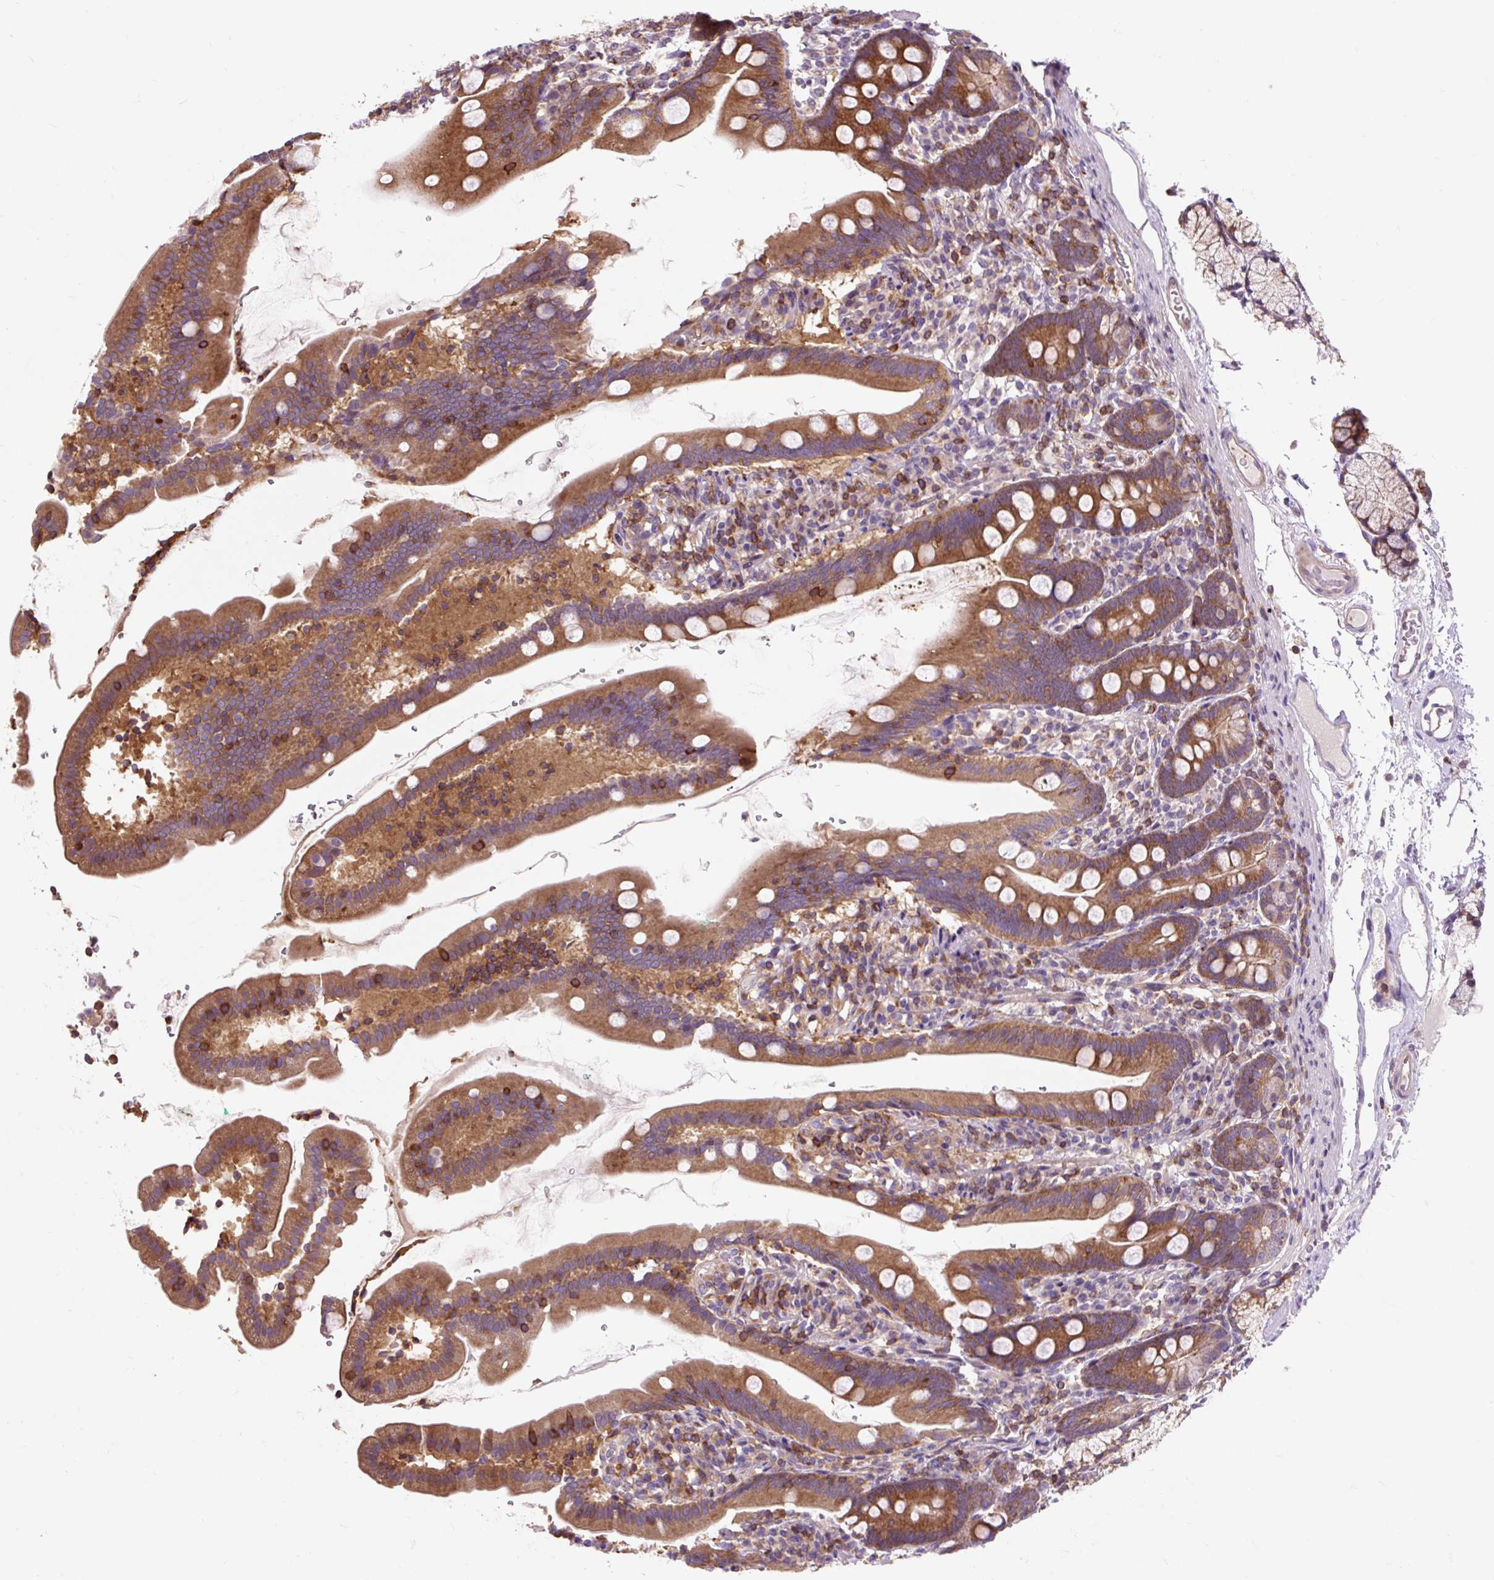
{"staining": {"intensity": "moderate", "quantity": ">75%", "location": "cytoplasmic/membranous"}, "tissue": "duodenum", "cell_type": "Glandular cells", "image_type": "normal", "snomed": [{"axis": "morphology", "description": "Normal tissue, NOS"}, {"axis": "topography", "description": "Duodenum"}], "caption": "An image showing moderate cytoplasmic/membranous expression in approximately >75% of glandular cells in unremarkable duodenum, as visualized by brown immunohistochemical staining.", "gene": "CISD3", "patient": {"sex": "female", "age": 67}}